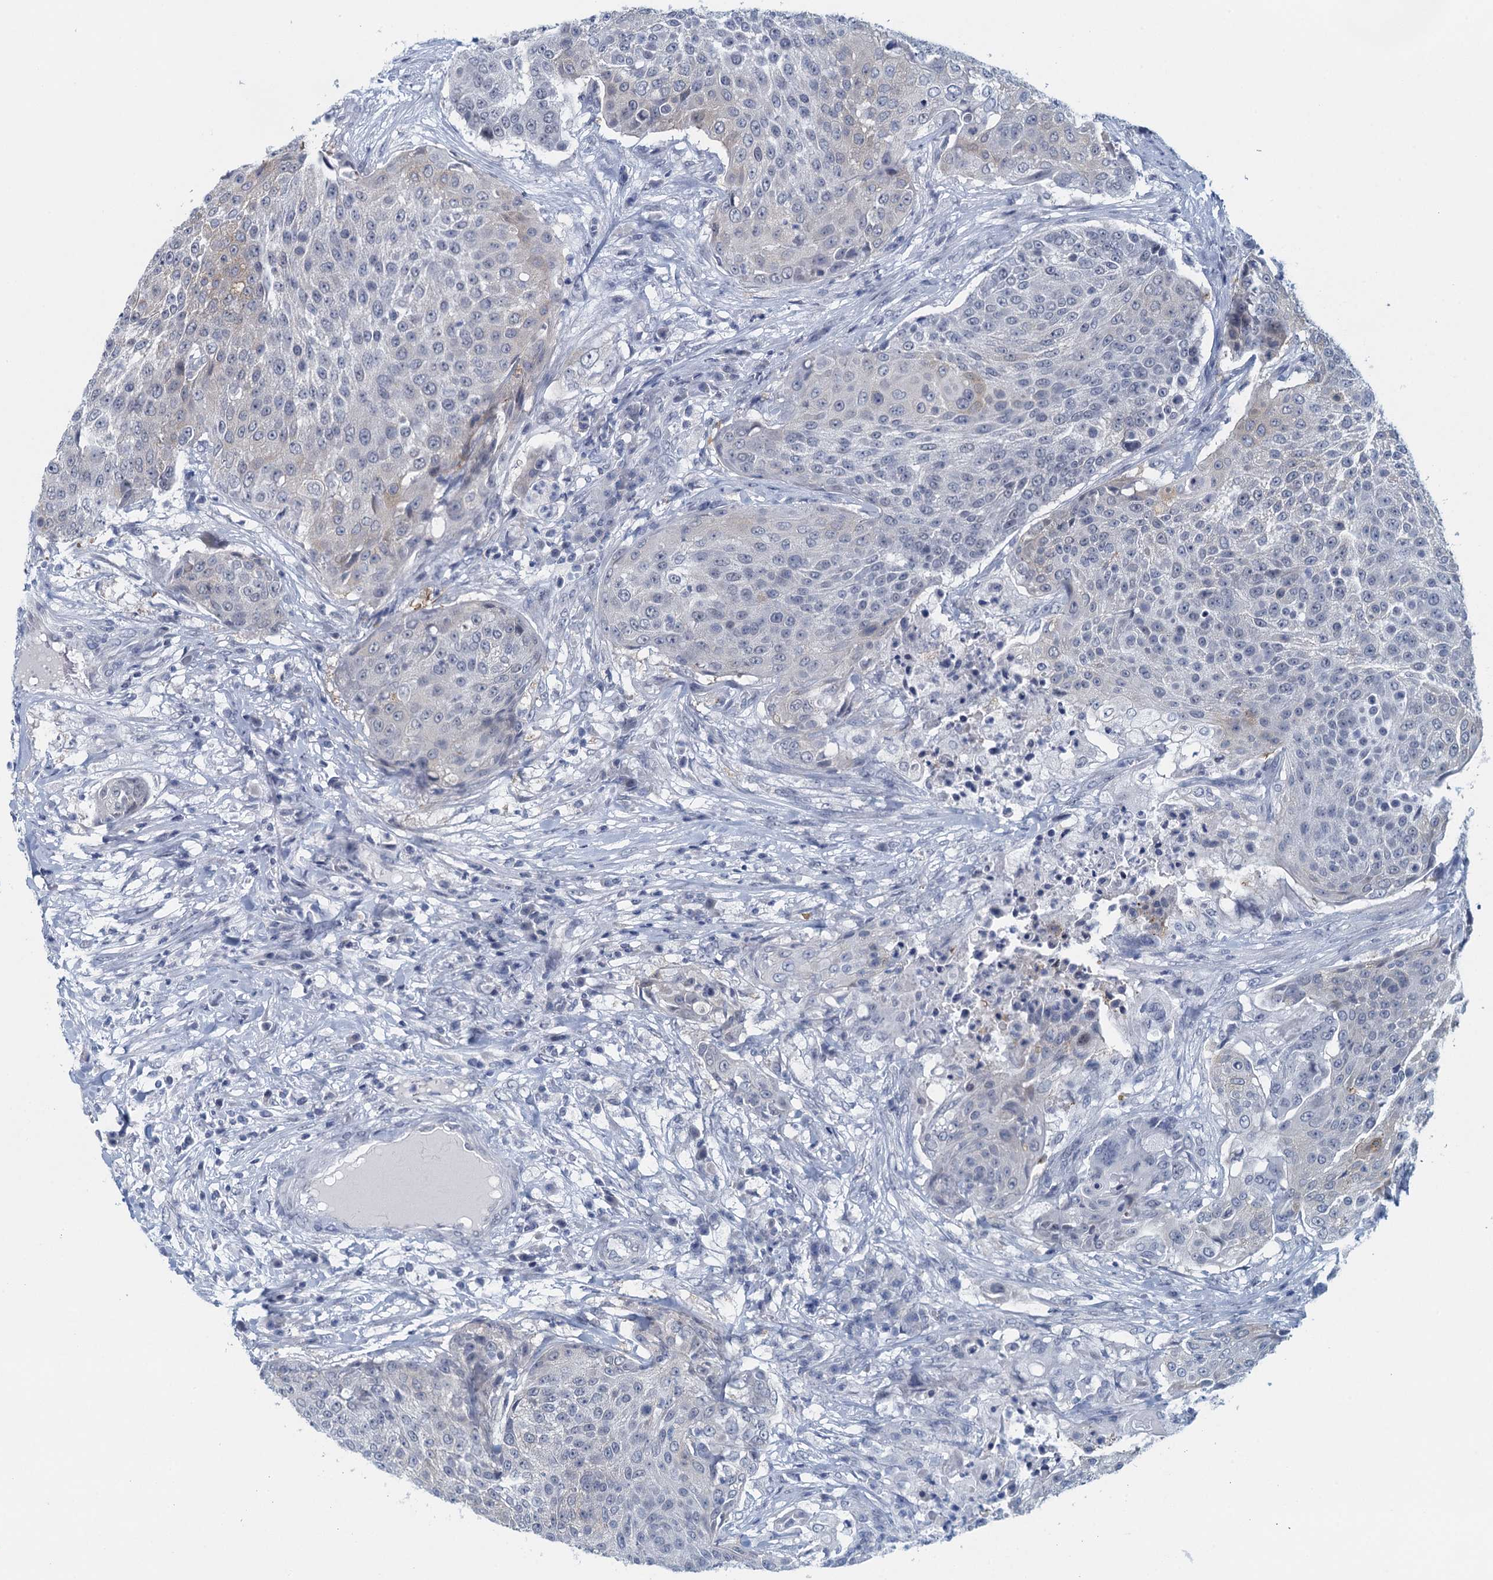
{"staining": {"intensity": "weak", "quantity": "<25%", "location": "cytoplasmic/membranous"}, "tissue": "urothelial cancer", "cell_type": "Tumor cells", "image_type": "cancer", "snomed": [{"axis": "morphology", "description": "Urothelial carcinoma, High grade"}, {"axis": "topography", "description": "Urinary bladder"}], "caption": "Urothelial cancer stained for a protein using IHC demonstrates no positivity tumor cells.", "gene": "ENSG00000131152", "patient": {"sex": "female", "age": 63}}